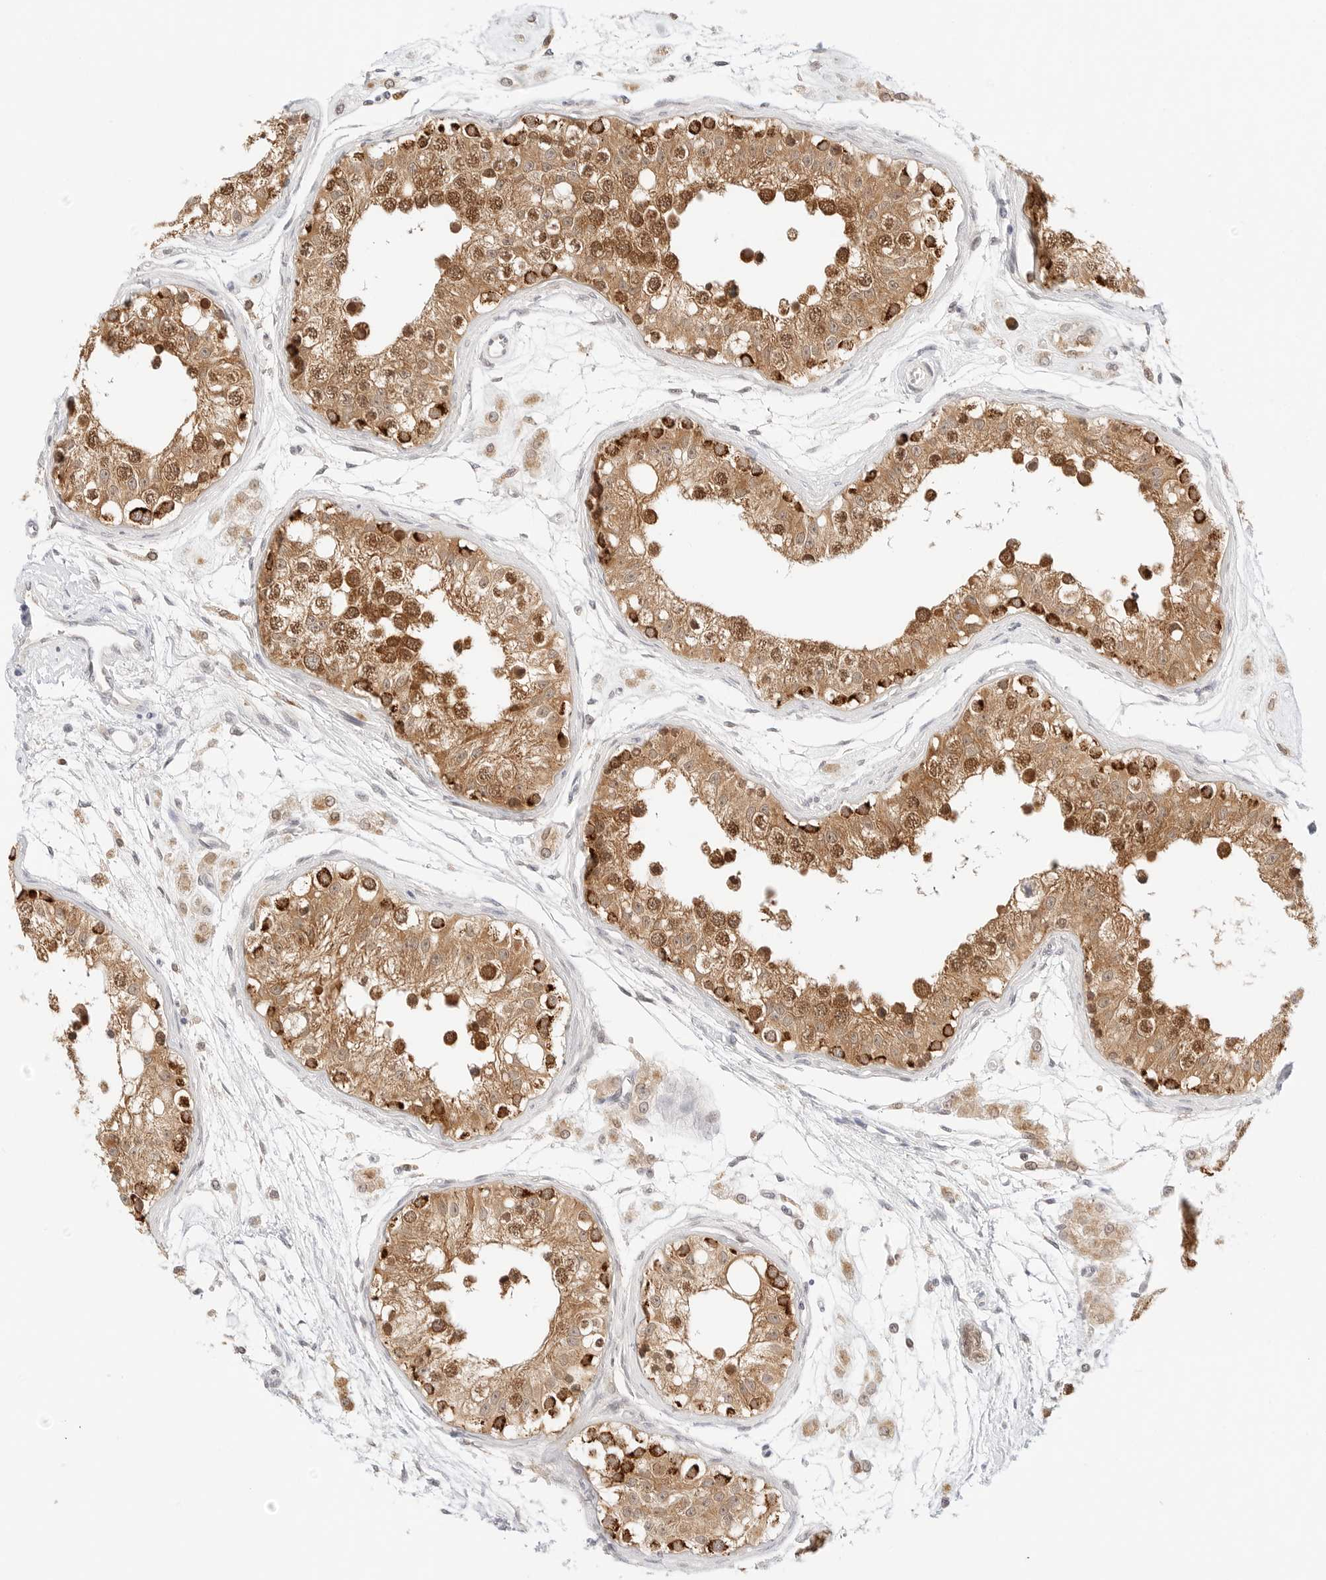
{"staining": {"intensity": "strong", "quantity": ">75%", "location": "cytoplasmic/membranous"}, "tissue": "testis", "cell_type": "Cells in seminiferous ducts", "image_type": "normal", "snomed": [{"axis": "morphology", "description": "Normal tissue, NOS"}, {"axis": "morphology", "description": "Adenocarcinoma, metastatic, NOS"}, {"axis": "topography", "description": "Testis"}], "caption": "Cells in seminiferous ducts demonstrate strong cytoplasmic/membranous staining in approximately >75% of cells in normal testis.", "gene": "ERO1B", "patient": {"sex": "male", "age": 26}}